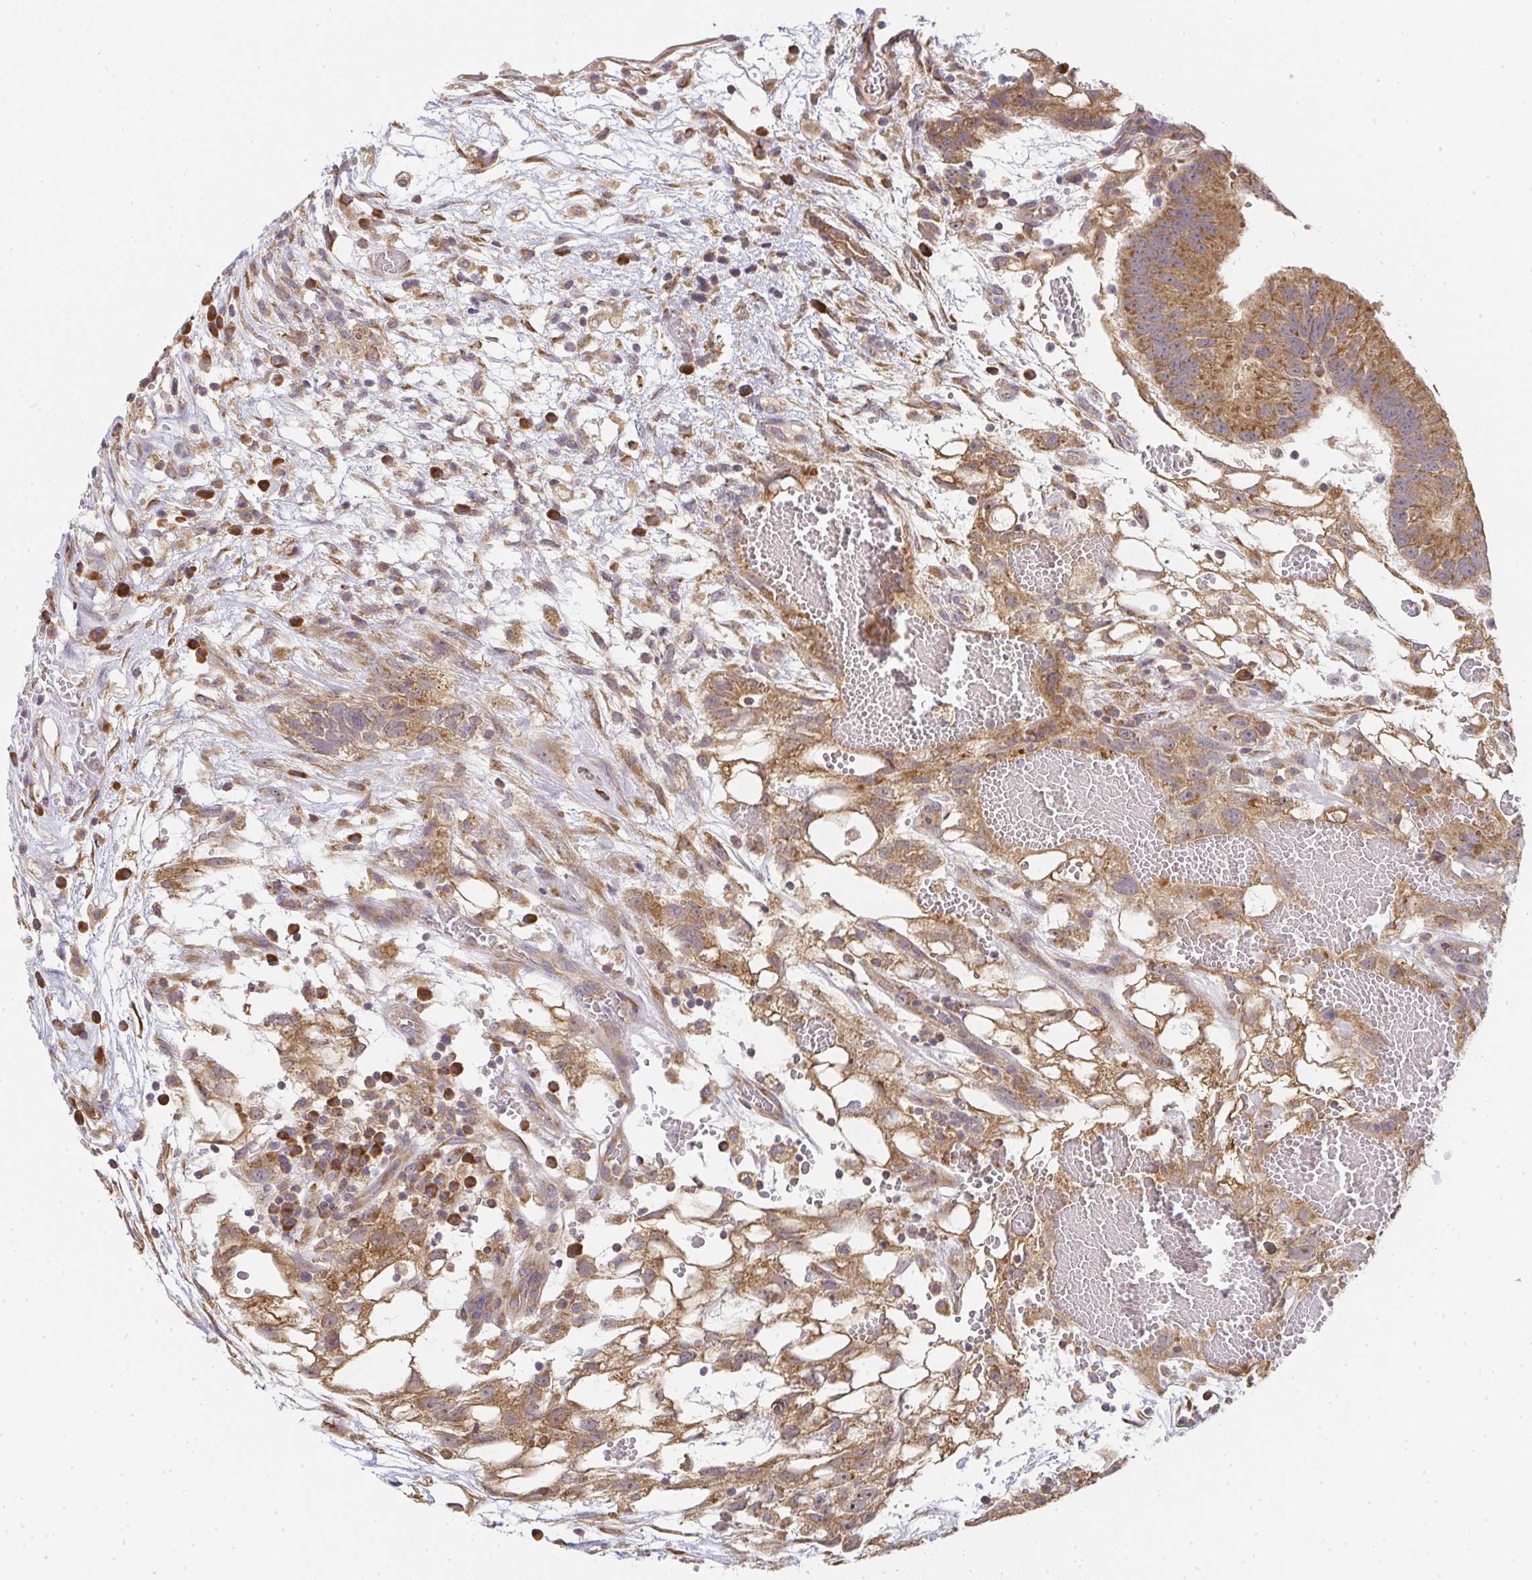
{"staining": {"intensity": "moderate", "quantity": ">75%", "location": "cytoplasmic/membranous"}, "tissue": "testis cancer", "cell_type": "Tumor cells", "image_type": "cancer", "snomed": [{"axis": "morphology", "description": "Normal tissue, NOS"}, {"axis": "morphology", "description": "Carcinoma, Embryonal, NOS"}, {"axis": "topography", "description": "Testis"}], "caption": "Protein staining of testis cancer tissue demonstrates moderate cytoplasmic/membranous staining in approximately >75% of tumor cells.", "gene": "SLC35B3", "patient": {"sex": "male", "age": 32}}